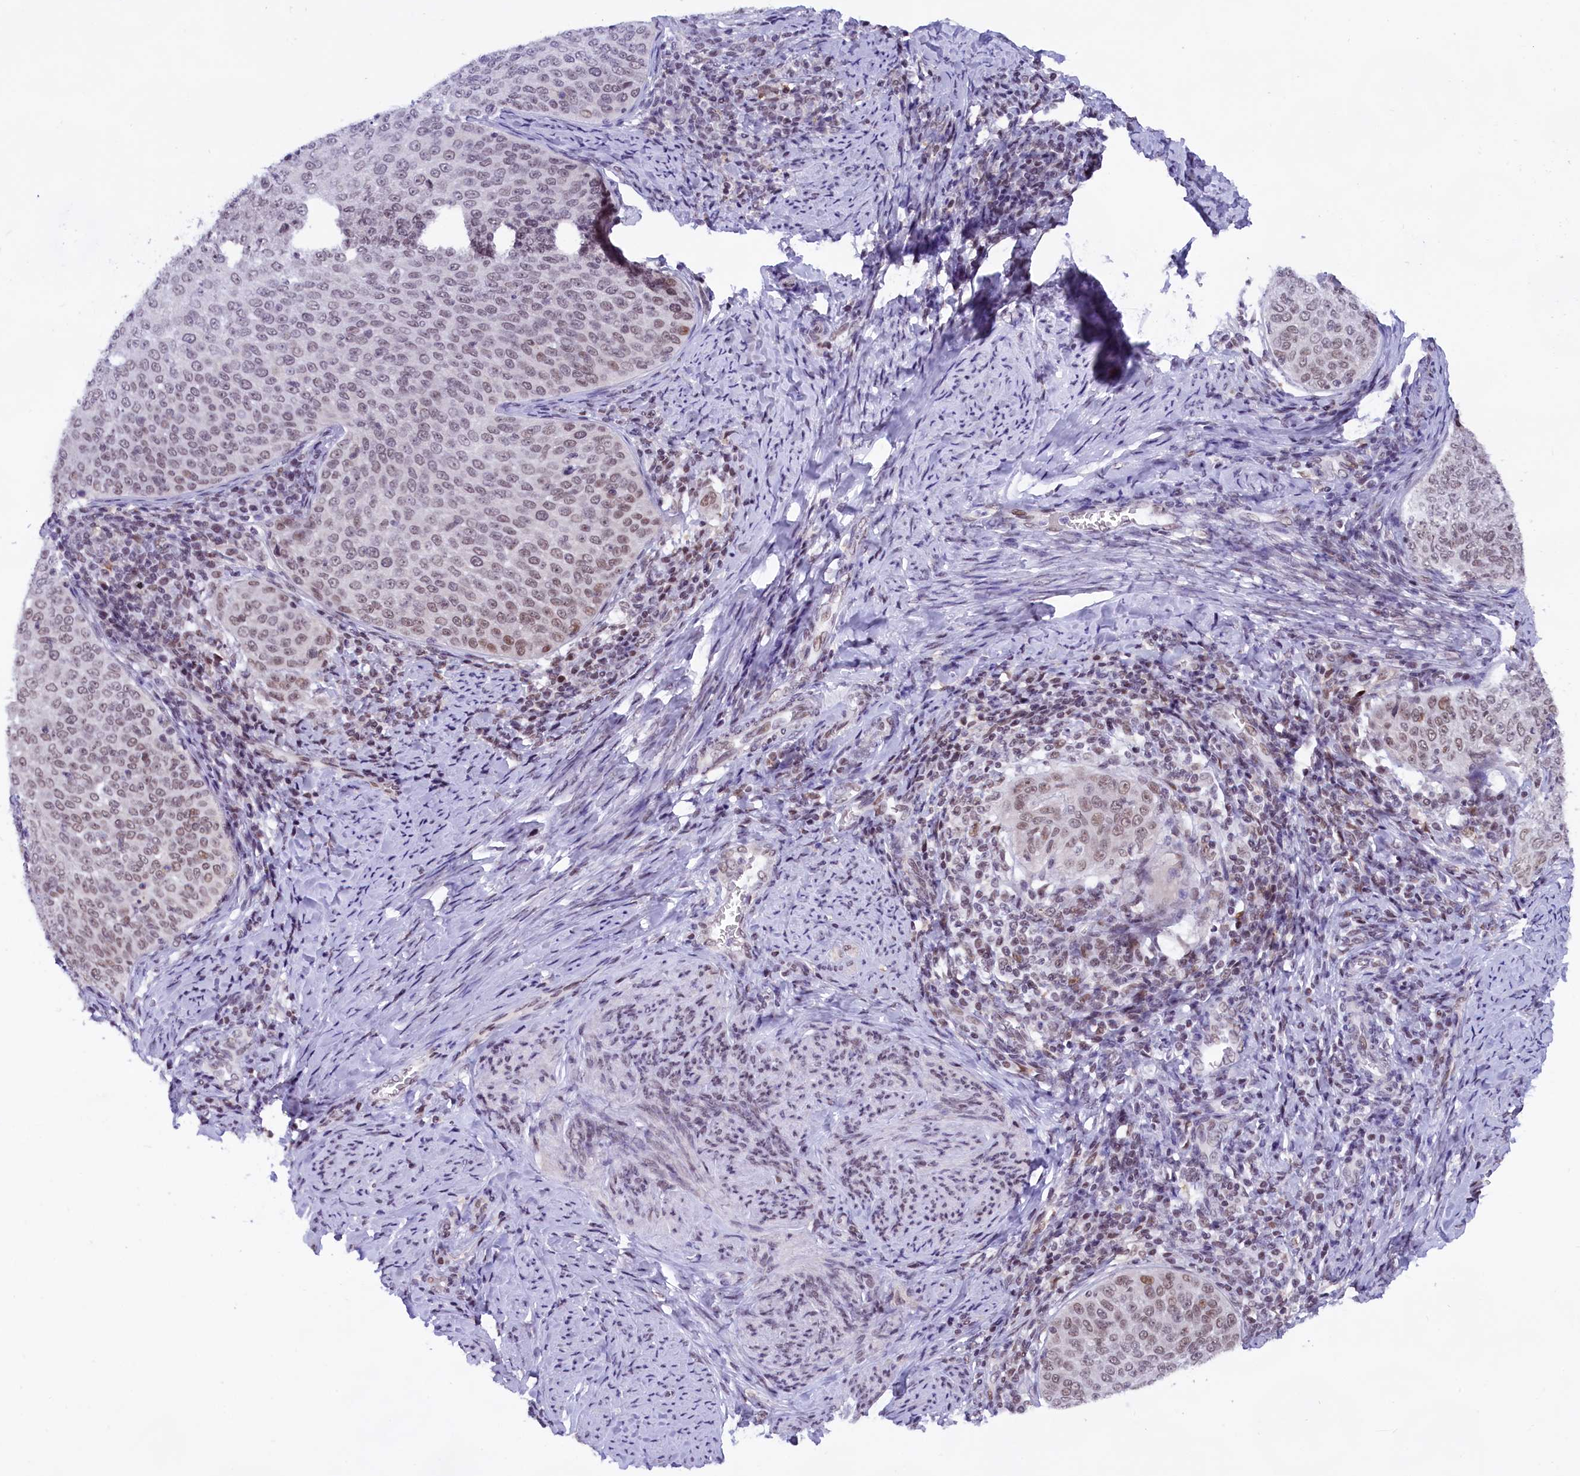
{"staining": {"intensity": "weak", "quantity": ">75%", "location": "nuclear"}, "tissue": "cervical cancer", "cell_type": "Tumor cells", "image_type": "cancer", "snomed": [{"axis": "morphology", "description": "Squamous cell carcinoma, NOS"}, {"axis": "topography", "description": "Cervix"}], "caption": "Weak nuclear positivity for a protein is seen in approximately >75% of tumor cells of cervical squamous cell carcinoma using immunohistochemistry.", "gene": "CDYL2", "patient": {"sex": "female", "age": 57}}